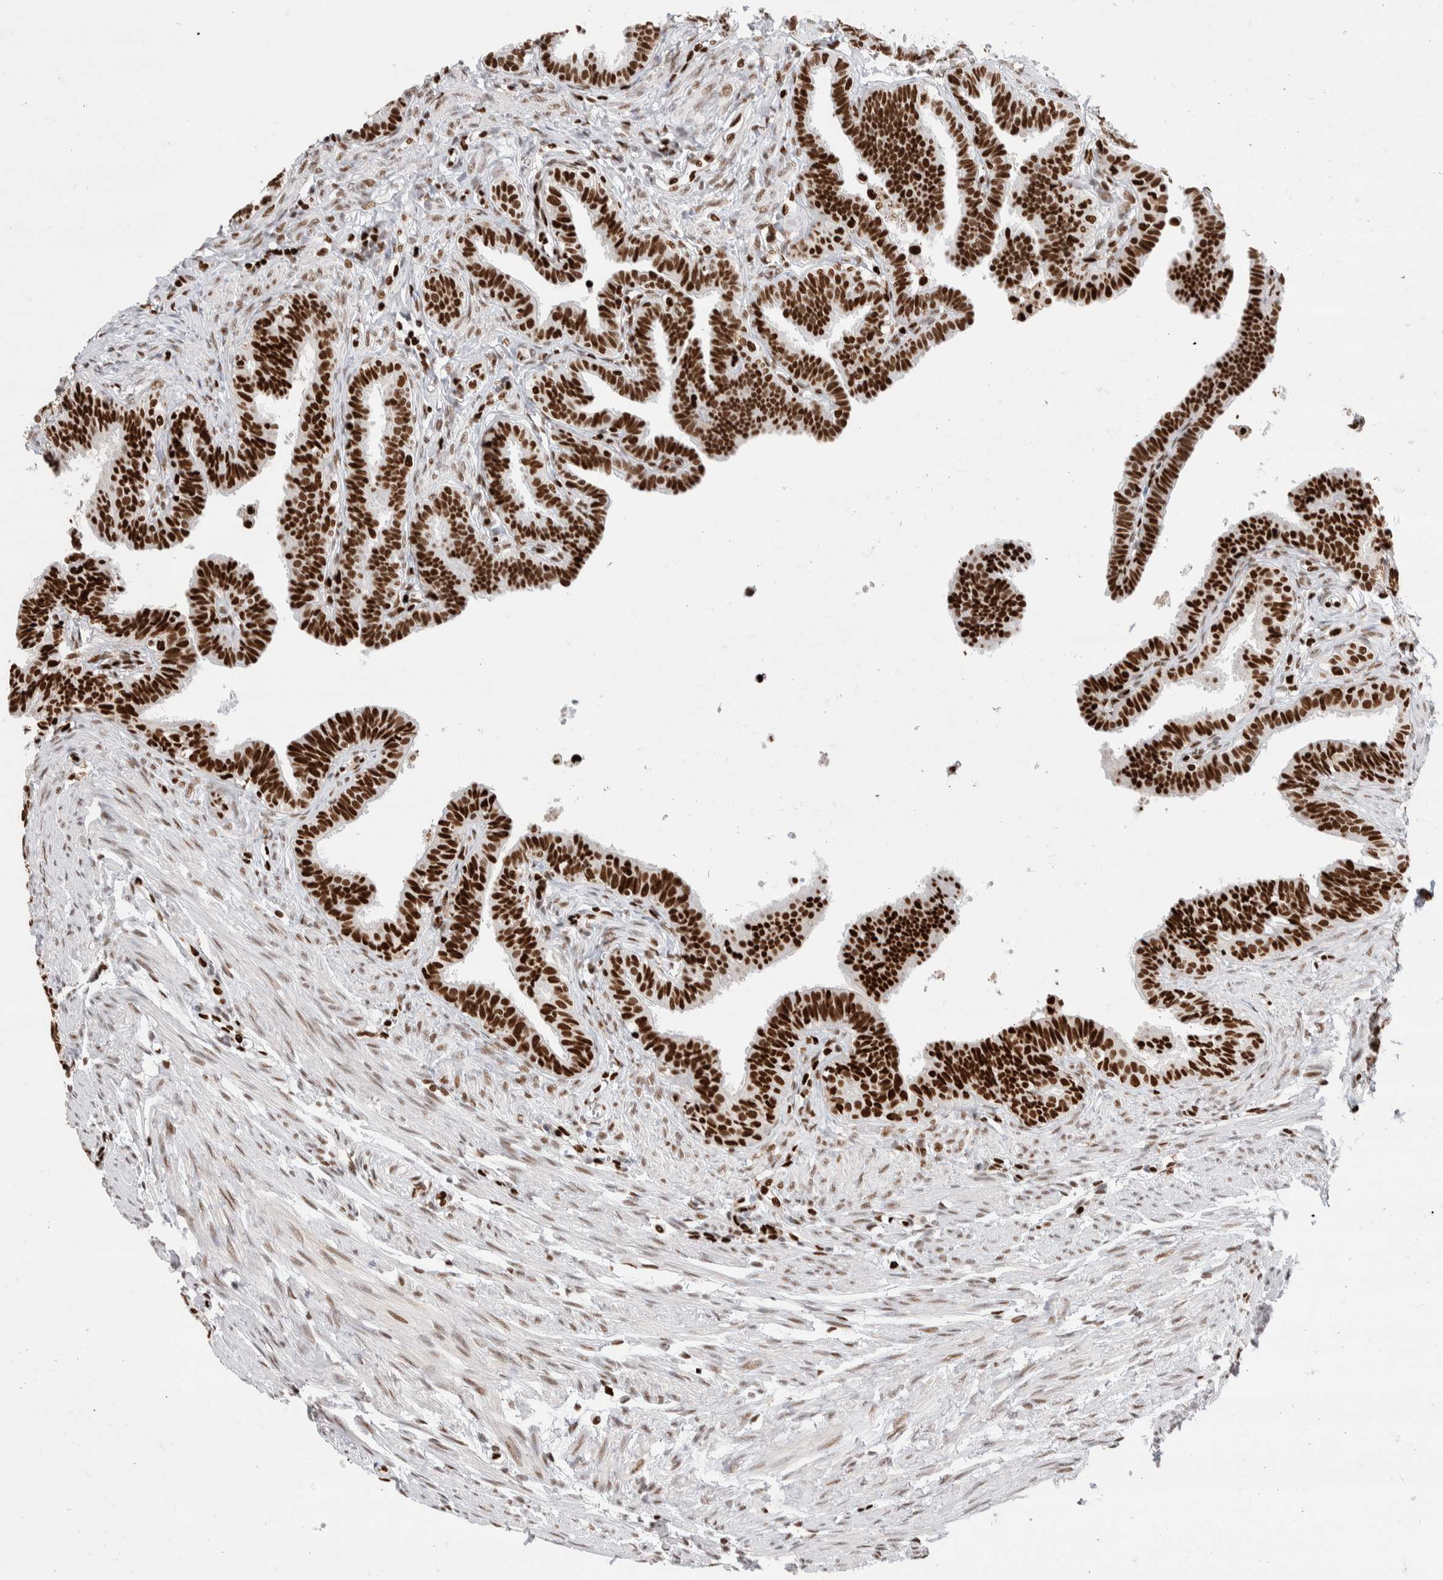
{"staining": {"intensity": "strong", "quantity": ">75%", "location": "nuclear"}, "tissue": "fallopian tube", "cell_type": "Glandular cells", "image_type": "normal", "snomed": [{"axis": "morphology", "description": "Normal tissue, NOS"}, {"axis": "topography", "description": "Fallopian tube"}, {"axis": "topography", "description": "Ovary"}], "caption": "Protein expression by immunohistochemistry exhibits strong nuclear expression in approximately >75% of glandular cells in normal fallopian tube. Using DAB (3,3'-diaminobenzidine) (brown) and hematoxylin (blue) stains, captured at high magnification using brightfield microscopy.", "gene": "C17orf49", "patient": {"sex": "female", "age": 23}}